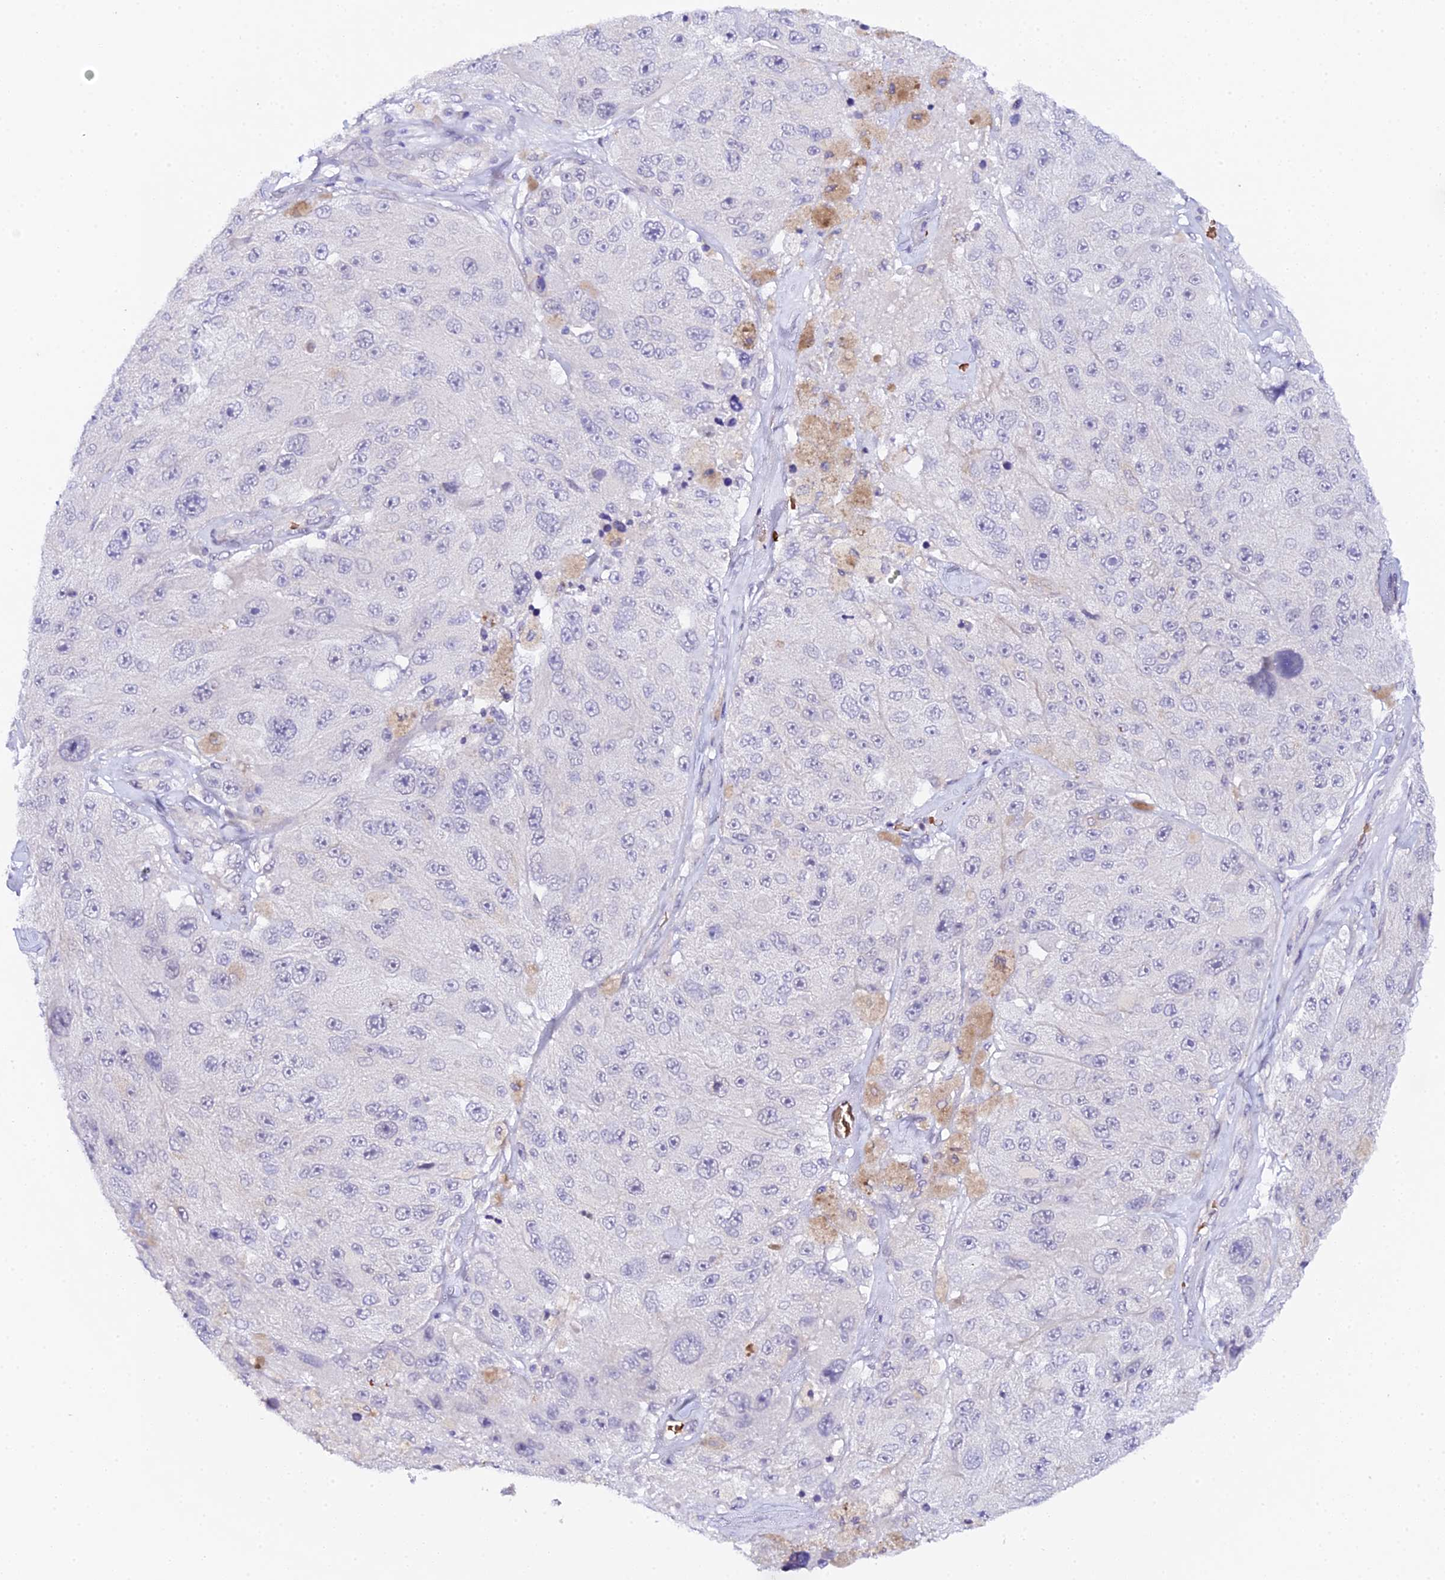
{"staining": {"intensity": "negative", "quantity": "none", "location": "none"}, "tissue": "melanoma", "cell_type": "Tumor cells", "image_type": "cancer", "snomed": [{"axis": "morphology", "description": "Malignant melanoma, Metastatic site"}, {"axis": "topography", "description": "Lymph node"}], "caption": "High magnification brightfield microscopy of malignant melanoma (metastatic site) stained with DAB (3,3'-diaminobenzidine) (brown) and counterstained with hematoxylin (blue): tumor cells show no significant staining. (Brightfield microscopy of DAB (3,3'-diaminobenzidine) IHC at high magnification).", "gene": "CFAP45", "patient": {"sex": "male", "age": 62}}